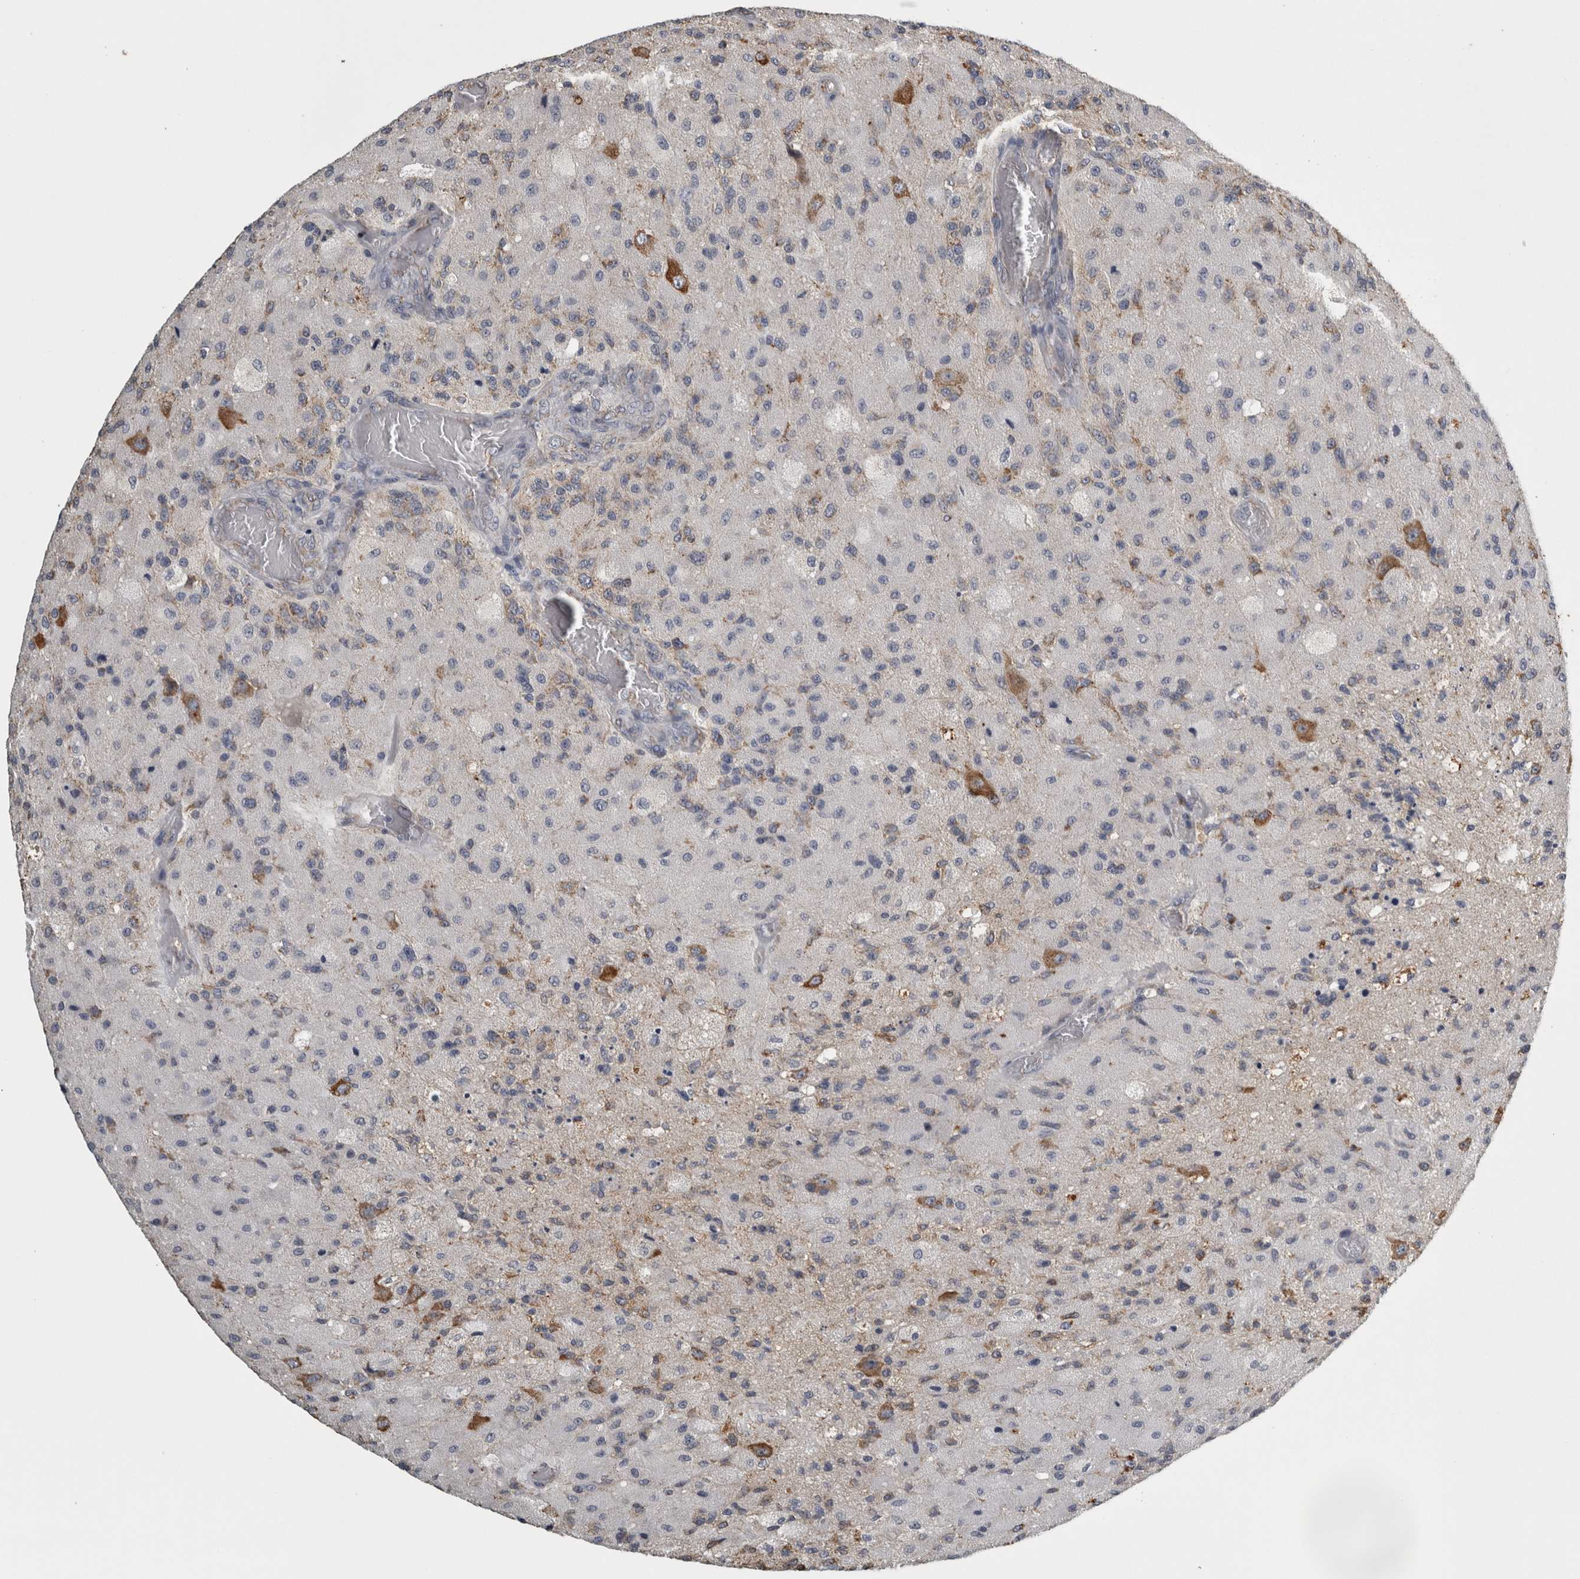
{"staining": {"intensity": "negative", "quantity": "none", "location": "none"}, "tissue": "glioma", "cell_type": "Tumor cells", "image_type": "cancer", "snomed": [{"axis": "morphology", "description": "Normal tissue, NOS"}, {"axis": "morphology", "description": "Glioma, malignant, High grade"}, {"axis": "topography", "description": "Cerebral cortex"}], "caption": "This photomicrograph is of glioma stained with IHC to label a protein in brown with the nuclei are counter-stained blue. There is no positivity in tumor cells.", "gene": "FRK", "patient": {"sex": "male", "age": 77}}